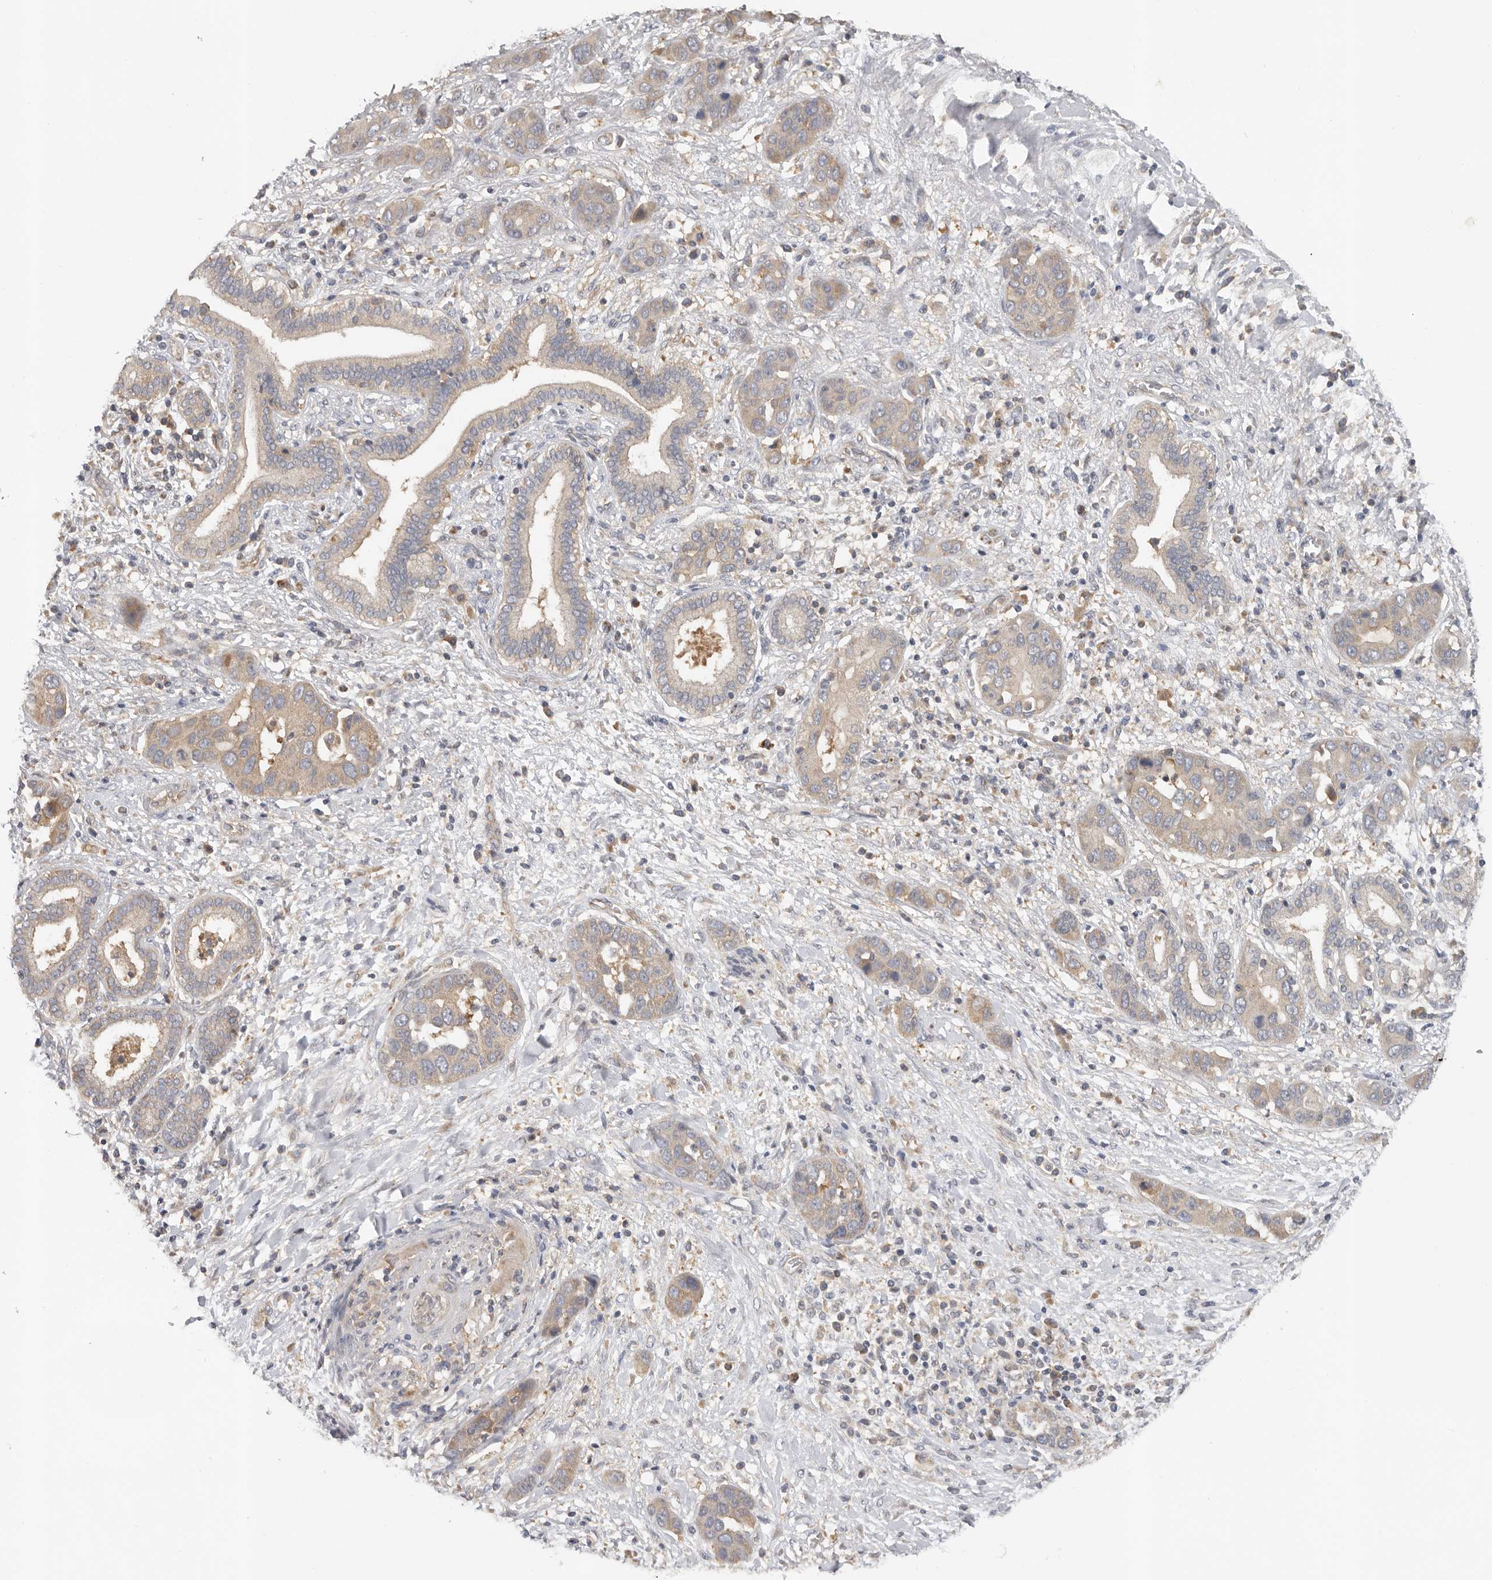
{"staining": {"intensity": "moderate", "quantity": "25%-75%", "location": "cytoplasmic/membranous"}, "tissue": "liver cancer", "cell_type": "Tumor cells", "image_type": "cancer", "snomed": [{"axis": "morphology", "description": "Cholangiocarcinoma"}, {"axis": "topography", "description": "Liver"}], "caption": "Liver cancer stained for a protein (brown) demonstrates moderate cytoplasmic/membranous positive expression in about 25%-75% of tumor cells.", "gene": "PPP1R42", "patient": {"sex": "female", "age": 52}}